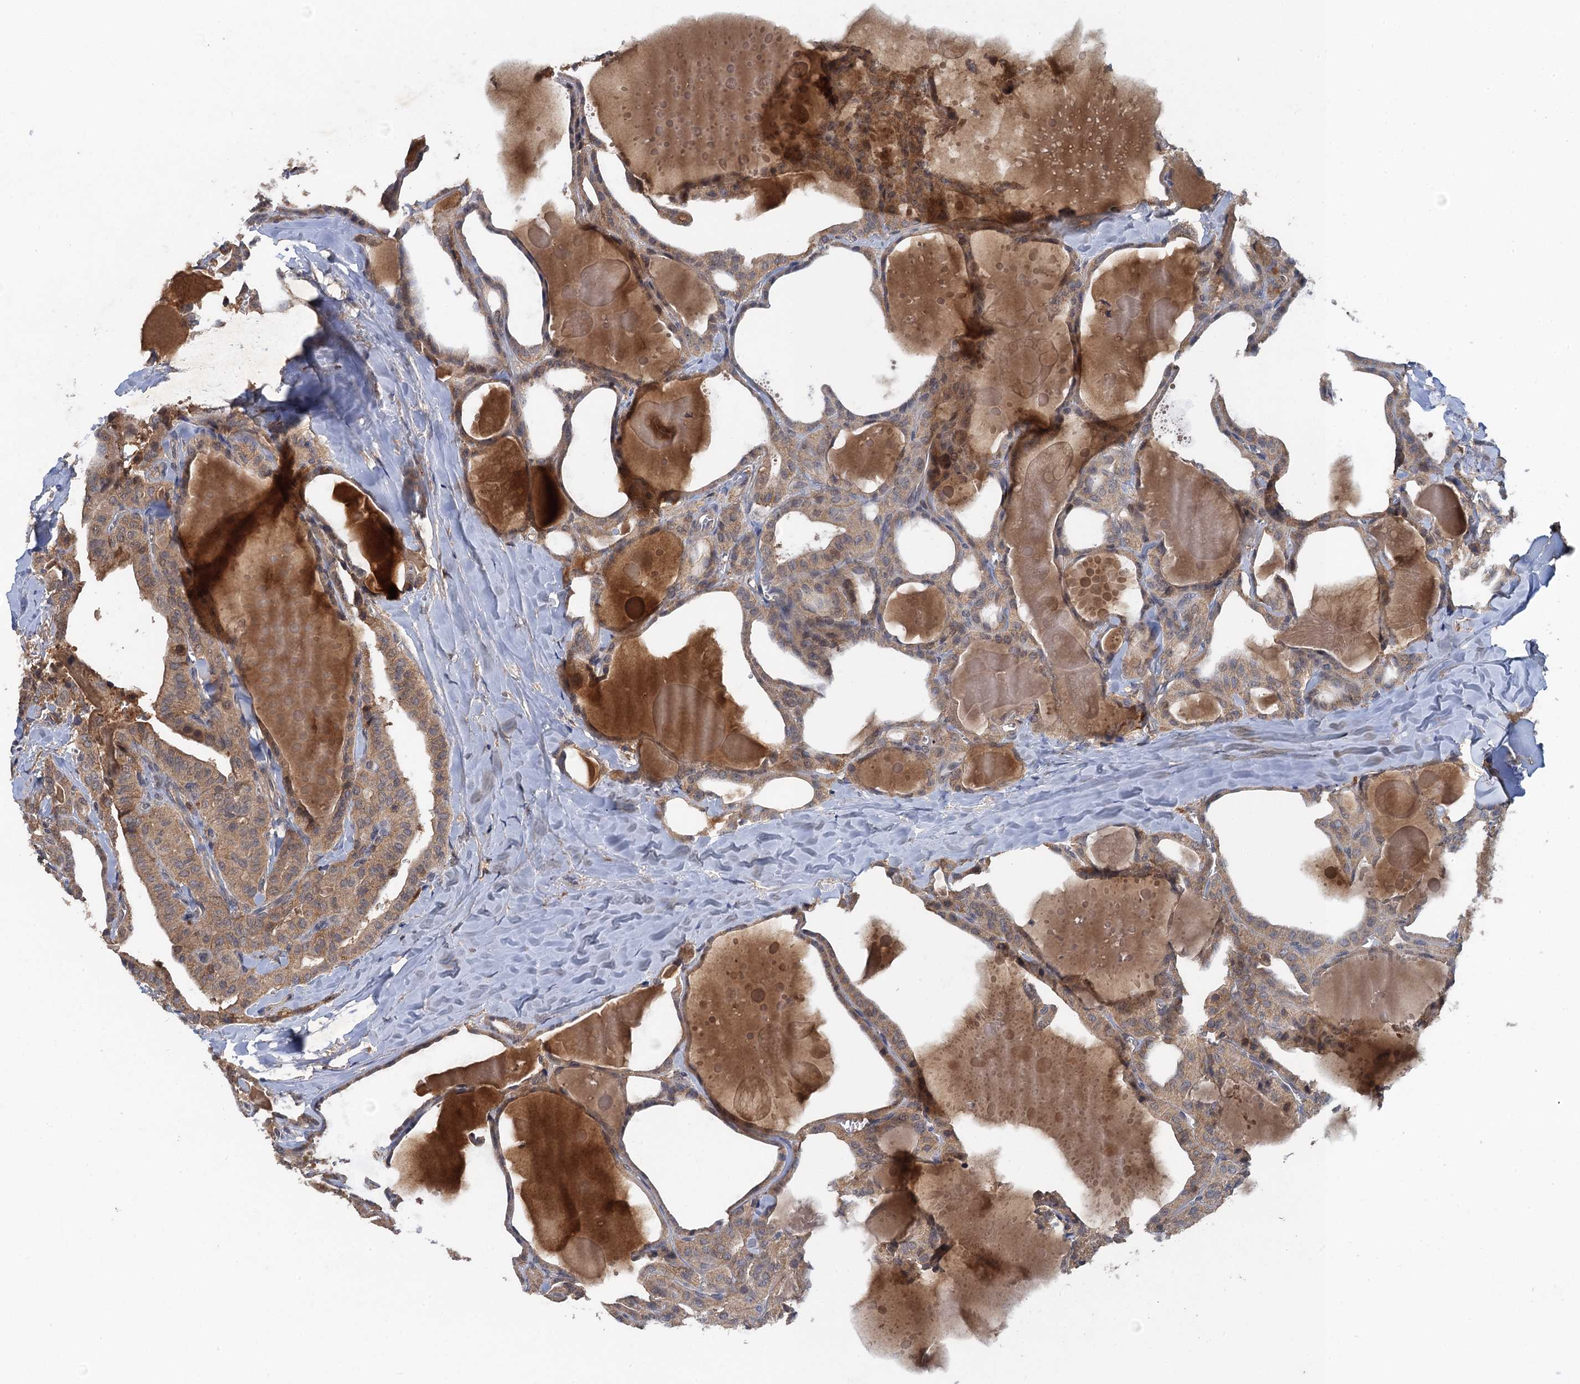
{"staining": {"intensity": "moderate", "quantity": ">75%", "location": "cytoplasmic/membranous"}, "tissue": "thyroid cancer", "cell_type": "Tumor cells", "image_type": "cancer", "snomed": [{"axis": "morphology", "description": "Papillary adenocarcinoma, NOS"}, {"axis": "topography", "description": "Thyroid gland"}], "caption": "Tumor cells reveal moderate cytoplasmic/membranous positivity in about >75% of cells in thyroid cancer.", "gene": "HAPLN3", "patient": {"sex": "male", "age": 52}}